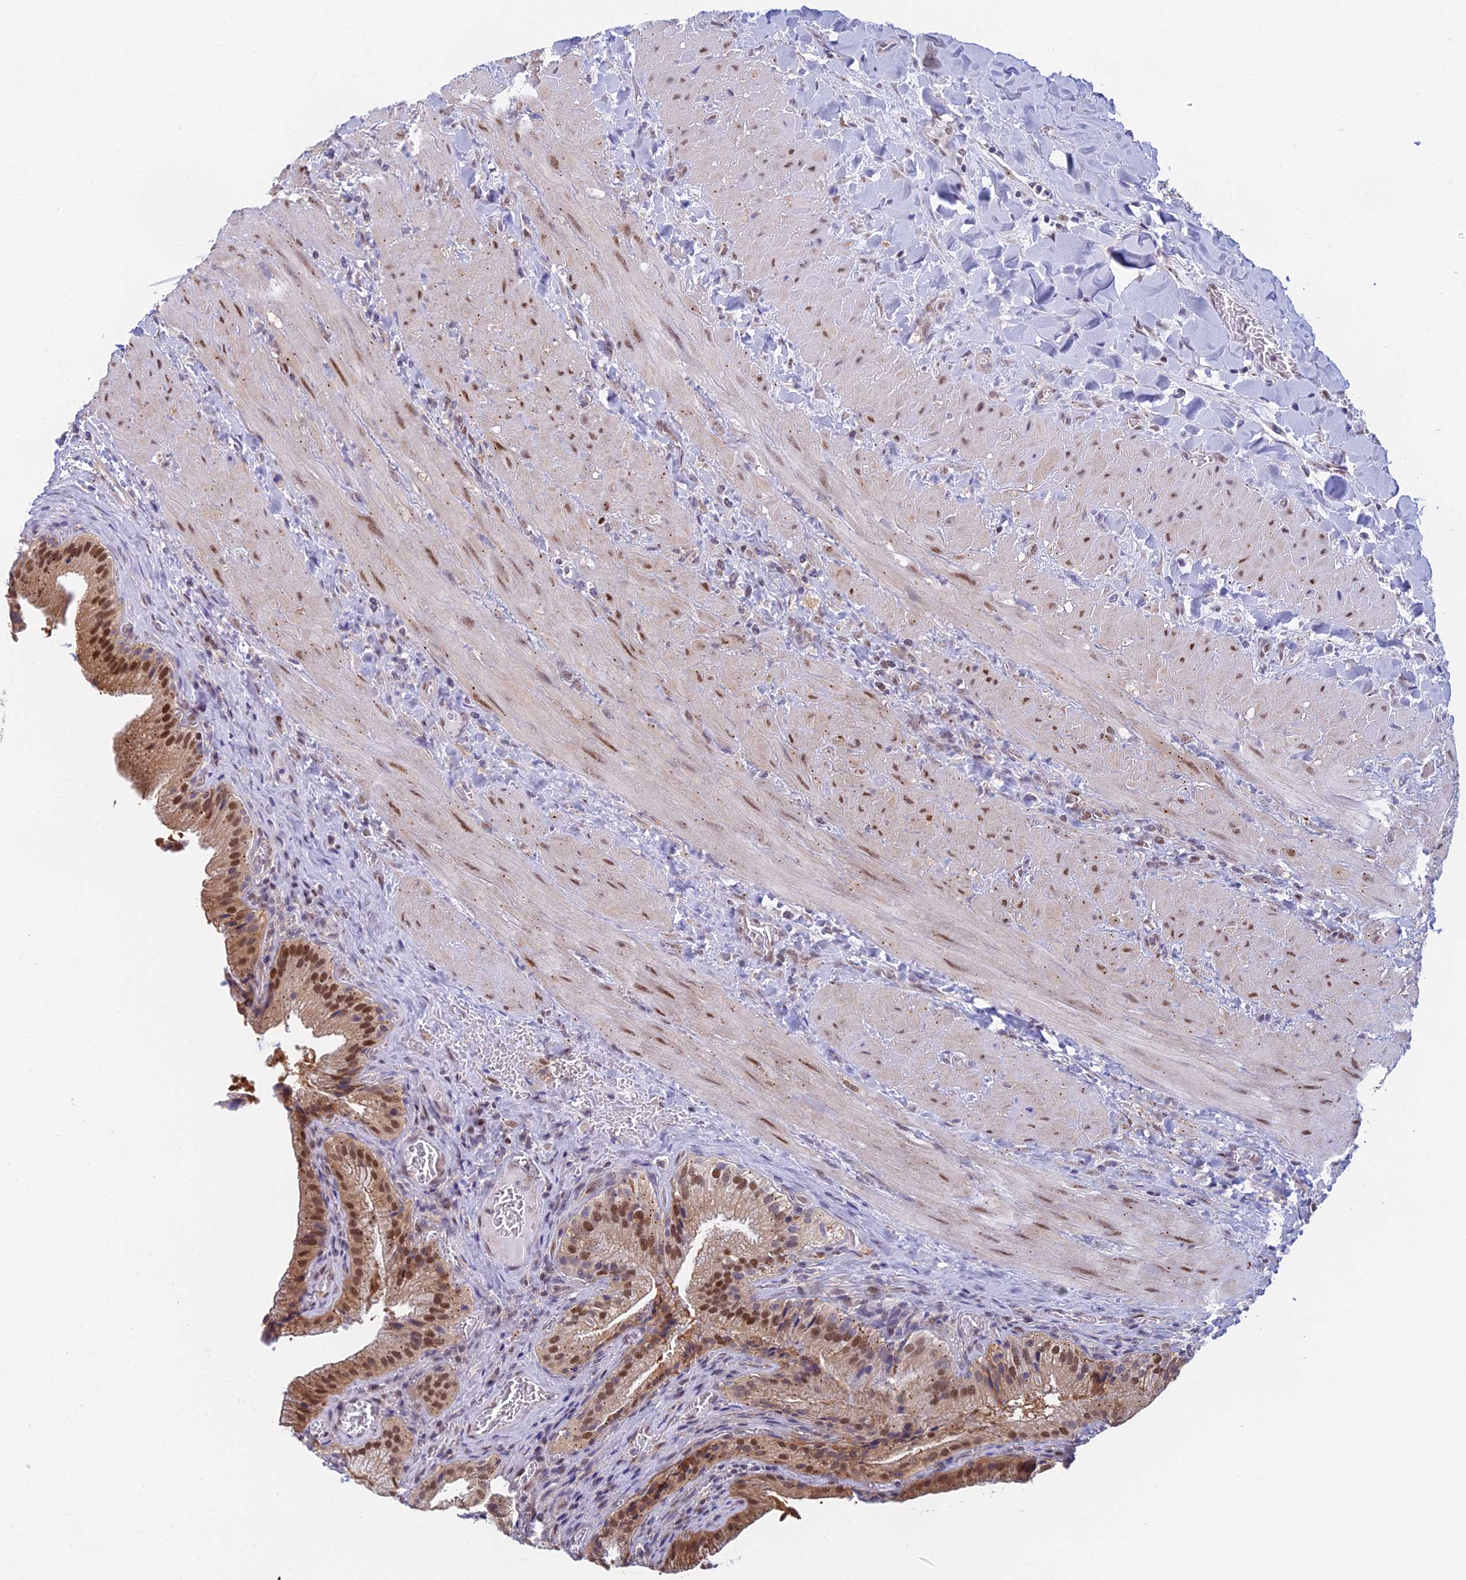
{"staining": {"intensity": "moderate", "quantity": ">75%", "location": "cytoplasmic/membranous,nuclear"}, "tissue": "gallbladder", "cell_type": "Glandular cells", "image_type": "normal", "snomed": [{"axis": "morphology", "description": "Normal tissue, NOS"}, {"axis": "topography", "description": "Gallbladder"}], "caption": "Gallbladder stained with DAB (3,3'-diaminobenzidine) immunohistochemistry (IHC) displays medium levels of moderate cytoplasmic/membranous,nuclear staining in about >75% of glandular cells. (brown staining indicates protein expression, while blue staining denotes nuclei).", "gene": "MRPL17", "patient": {"sex": "male", "age": 24}}